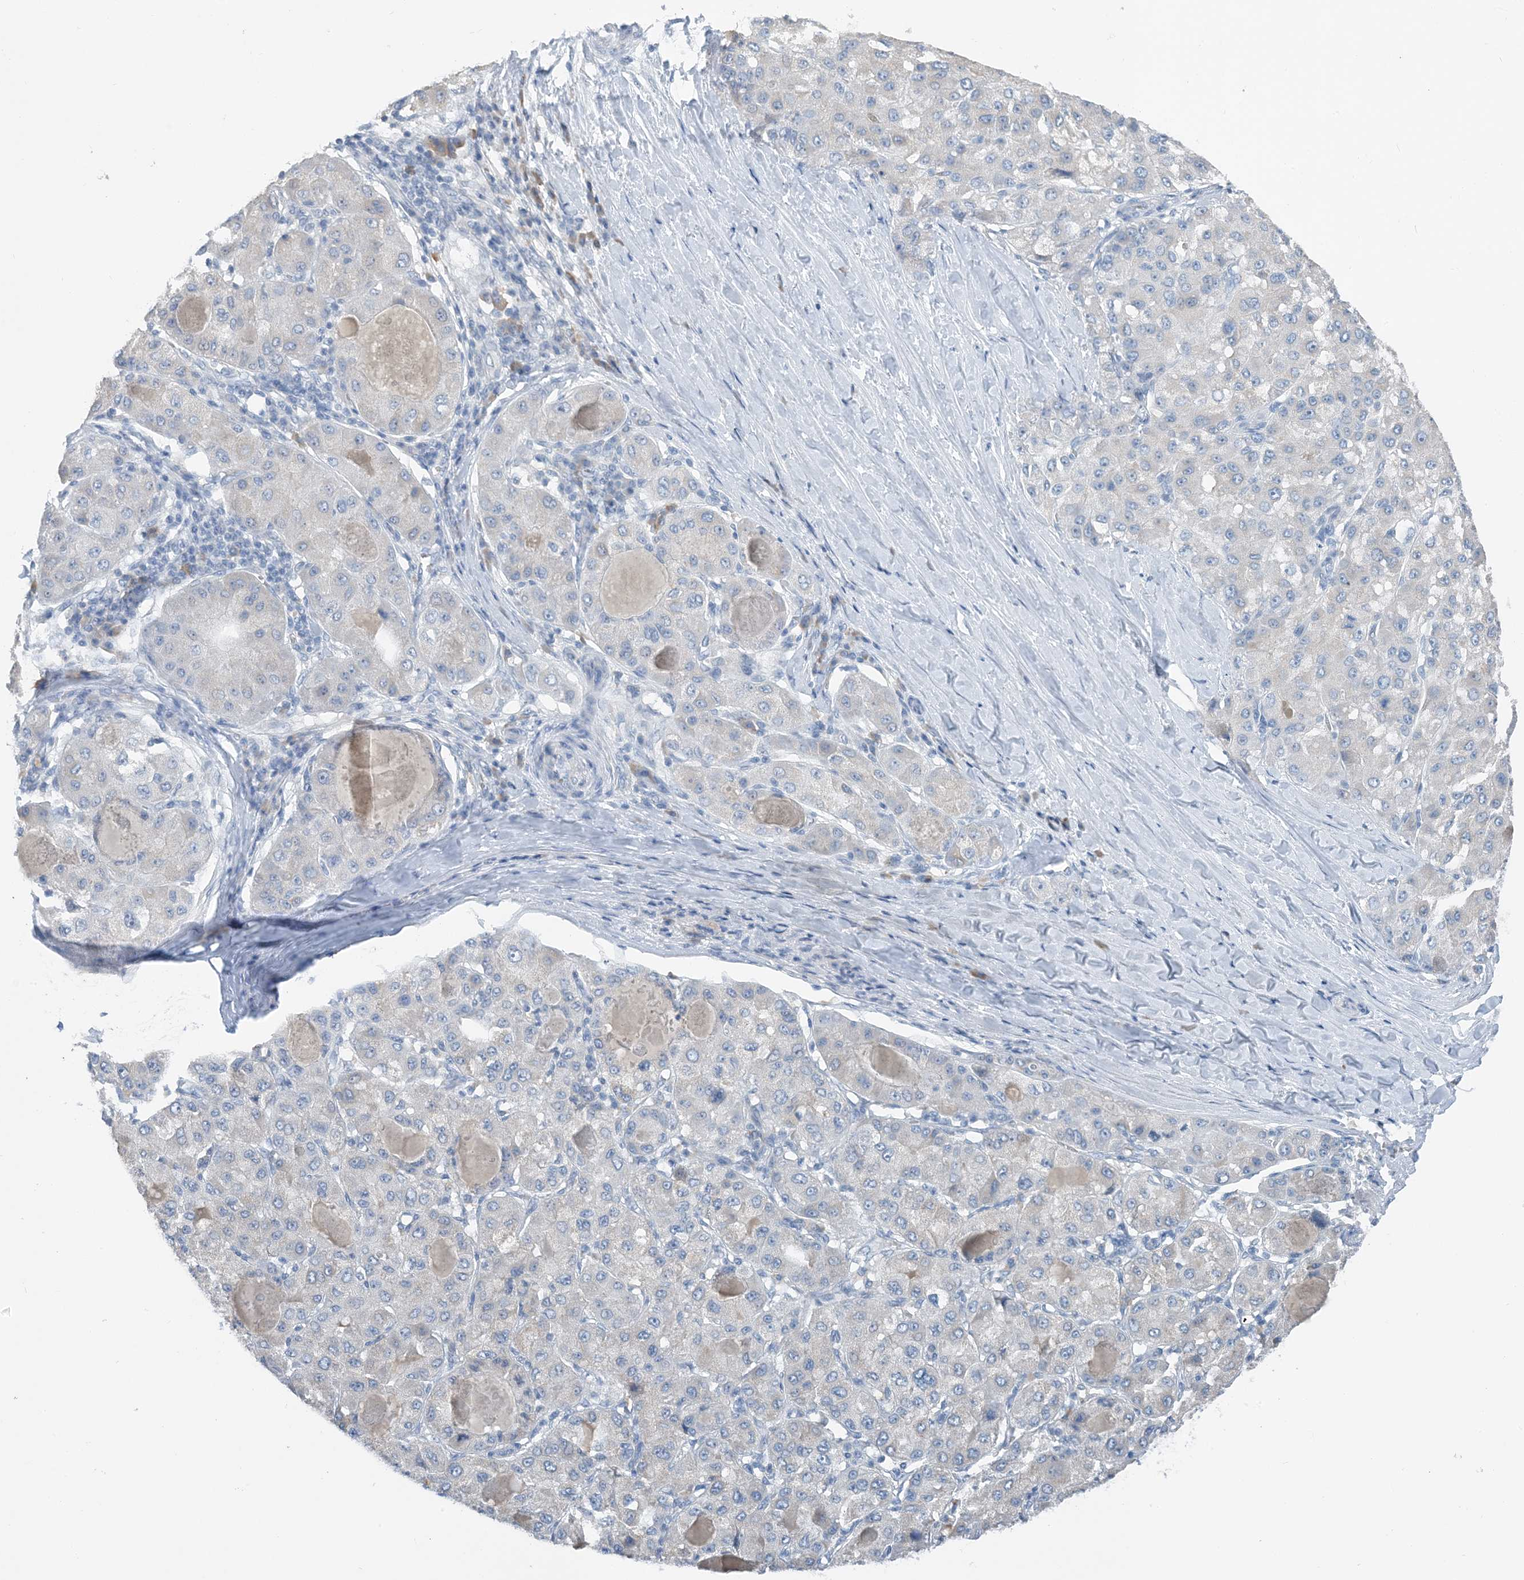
{"staining": {"intensity": "negative", "quantity": "none", "location": "none"}, "tissue": "liver cancer", "cell_type": "Tumor cells", "image_type": "cancer", "snomed": [{"axis": "morphology", "description": "Carcinoma, Hepatocellular, NOS"}, {"axis": "topography", "description": "Liver"}], "caption": "The immunohistochemistry (IHC) histopathology image has no significant expression in tumor cells of liver hepatocellular carcinoma tissue. (Stains: DAB immunohistochemistry (IHC) with hematoxylin counter stain, Microscopy: brightfield microscopy at high magnification).", "gene": "CTRL", "patient": {"sex": "male", "age": 80}}